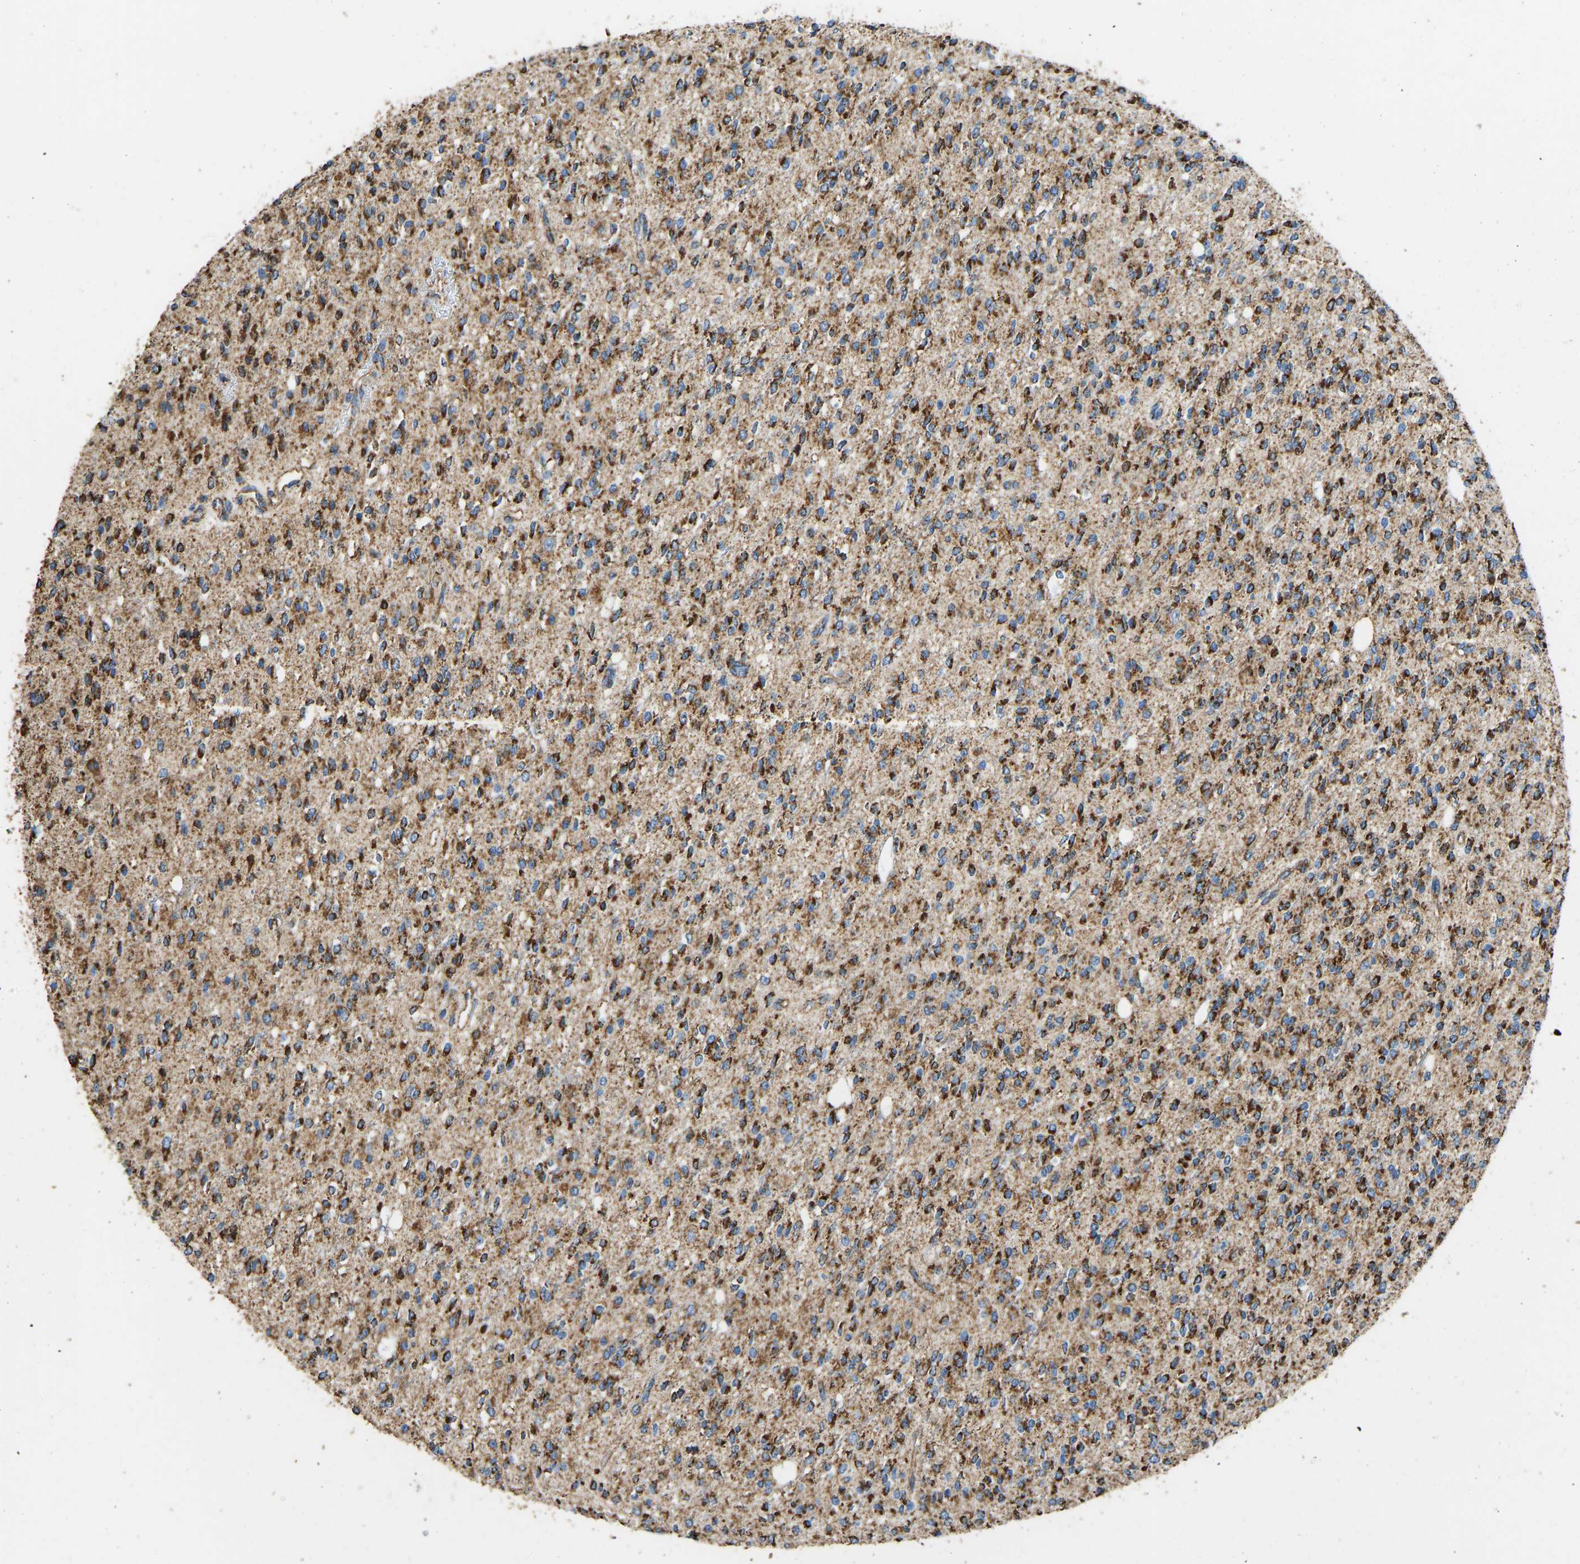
{"staining": {"intensity": "strong", "quantity": ">75%", "location": "cytoplasmic/membranous"}, "tissue": "glioma", "cell_type": "Tumor cells", "image_type": "cancer", "snomed": [{"axis": "morphology", "description": "Glioma, malignant, High grade"}, {"axis": "topography", "description": "Brain"}], "caption": "IHC of human glioma reveals high levels of strong cytoplasmic/membranous positivity in approximately >75% of tumor cells.", "gene": "IRX6", "patient": {"sex": "male", "age": 34}}